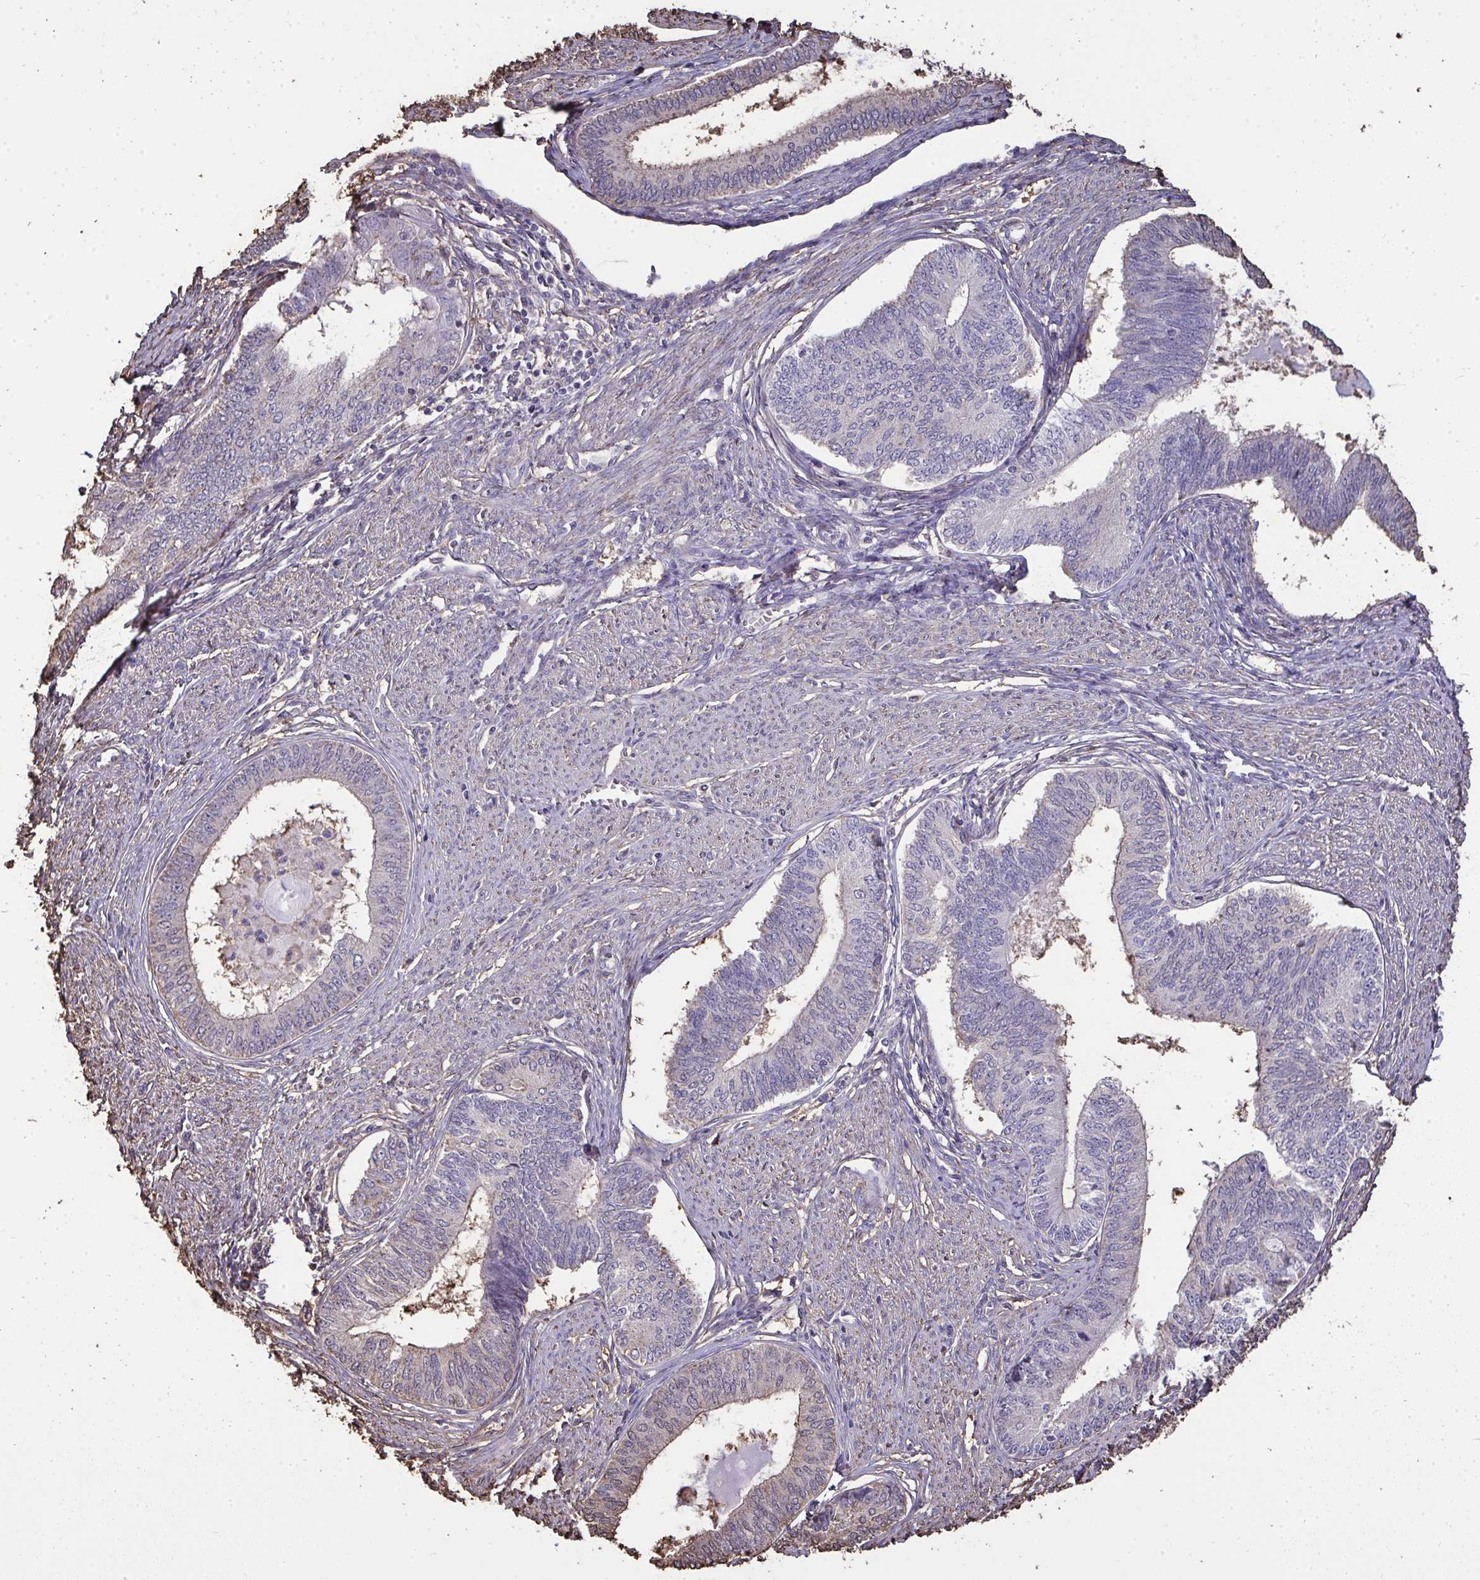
{"staining": {"intensity": "weak", "quantity": "<25%", "location": "cytoplasmic/membranous"}, "tissue": "endometrial cancer", "cell_type": "Tumor cells", "image_type": "cancer", "snomed": [{"axis": "morphology", "description": "Adenocarcinoma, NOS"}, {"axis": "topography", "description": "Endometrium"}], "caption": "Endometrial cancer stained for a protein using immunohistochemistry demonstrates no expression tumor cells.", "gene": "ANXA5", "patient": {"sex": "female", "age": 68}}